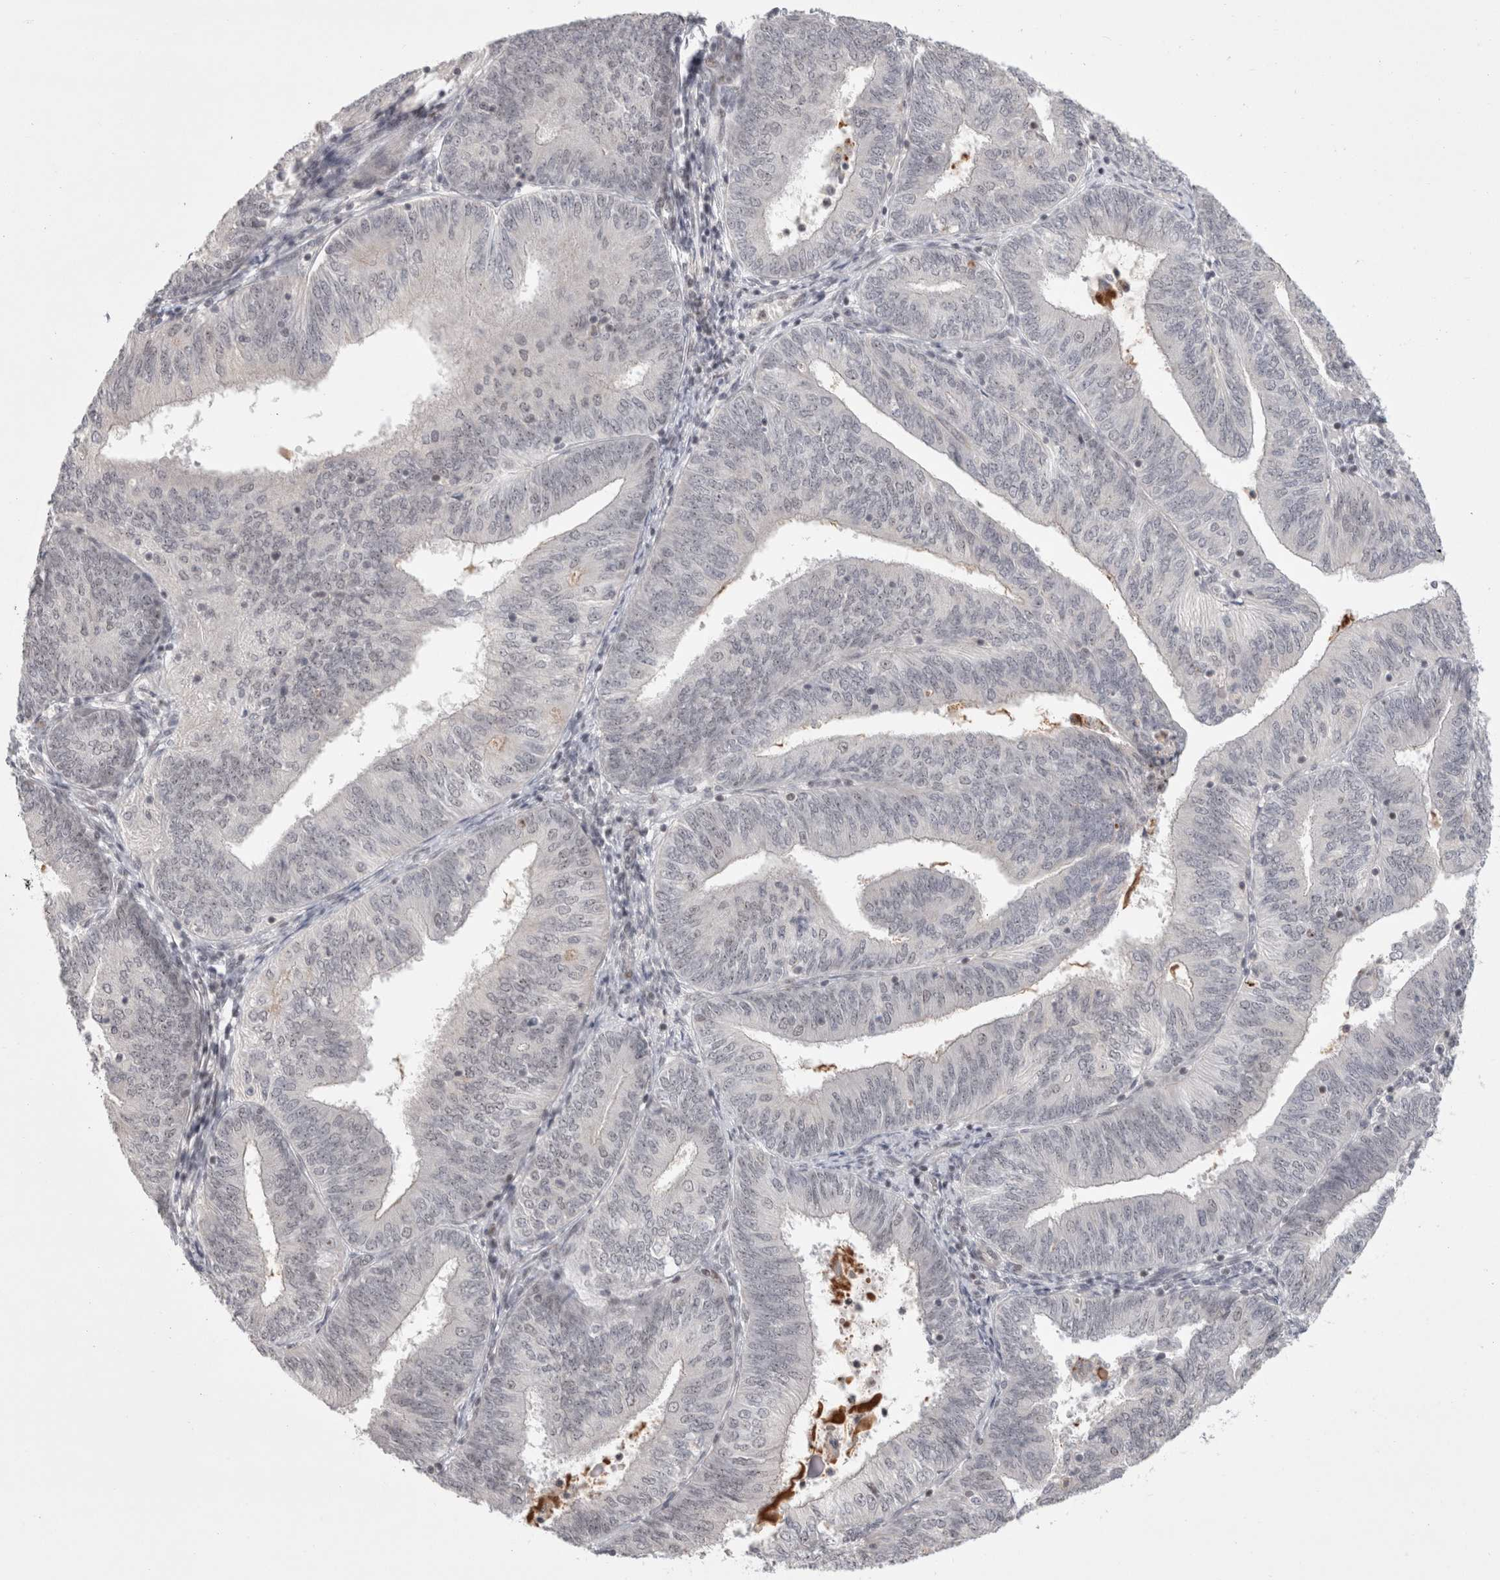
{"staining": {"intensity": "negative", "quantity": "none", "location": "none"}, "tissue": "endometrial cancer", "cell_type": "Tumor cells", "image_type": "cancer", "snomed": [{"axis": "morphology", "description": "Adenocarcinoma, NOS"}, {"axis": "topography", "description": "Endometrium"}], "caption": "Endometrial cancer was stained to show a protein in brown. There is no significant positivity in tumor cells.", "gene": "SENP6", "patient": {"sex": "female", "age": 58}}